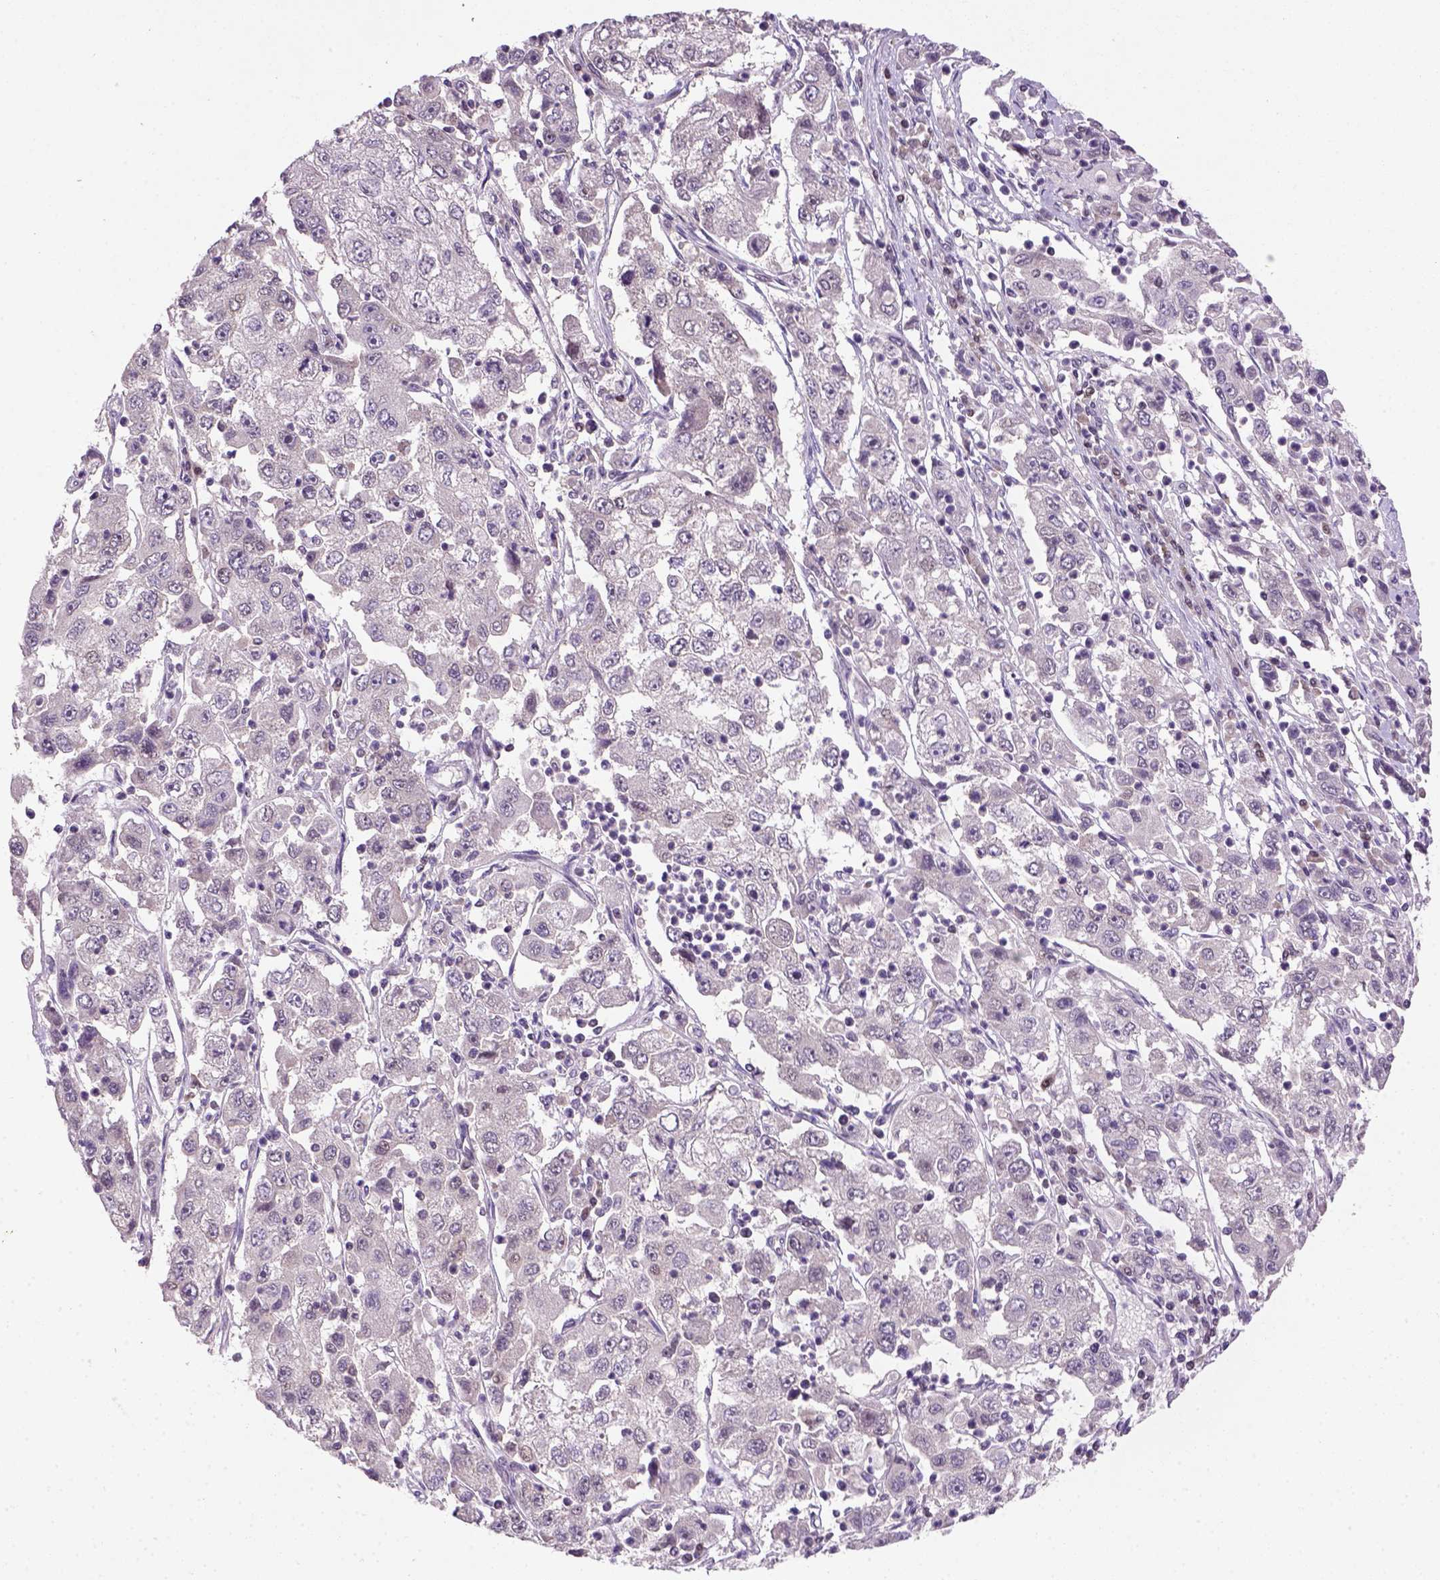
{"staining": {"intensity": "negative", "quantity": "none", "location": "none"}, "tissue": "cervical cancer", "cell_type": "Tumor cells", "image_type": "cancer", "snomed": [{"axis": "morphology", "description": "Squamous cell carcinoma, NOS"}, {"axis": "topography", "description": "Cervix"}], "caption": "IHC of human cervical cancer shows no positivity in tumor cells.", "gene": "MGMT", "patient": {"sex": "female", "age": 36}}